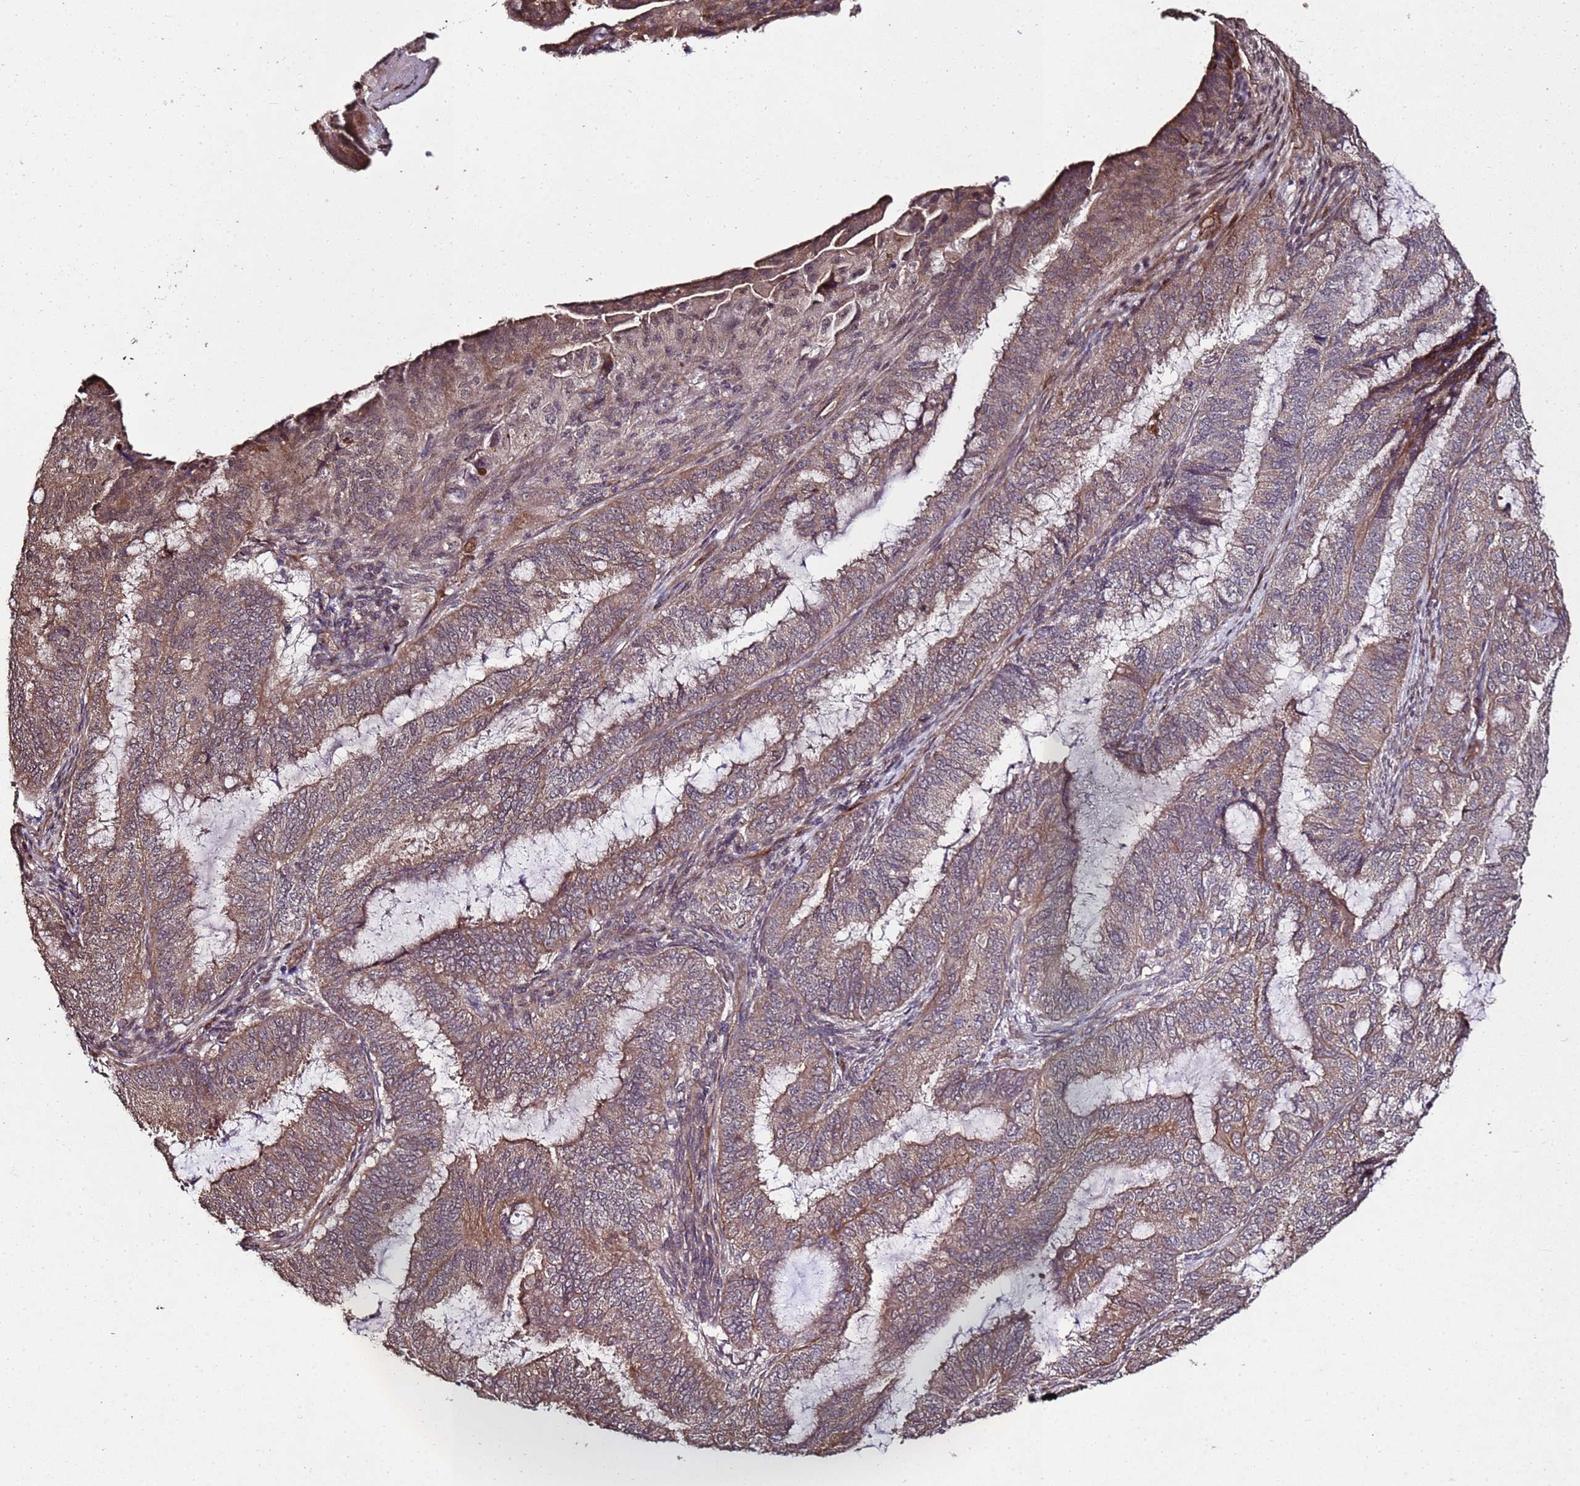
{"staining": {"intensity": "moderate", "quantity": ">75%", "location": "cytoplasmic/membranous"}, "tissue": "endometrial cancer", "cell_type": "Tumor cells", "image_type": "cancer", "snomed": [{"axis": "morphology", "description": "Adenocarcinoma, NOS"}, {"axis": "topography", "description": "Endometrium"}], "caption": "Endometrial cancer stained for a protein (brown) demonstrates moderate cytoplasmic/membranous positive positivity in approximately >75% of tumor cells.", "gene": "PRODH", "patient": {"sex": "female", "age": 51}}